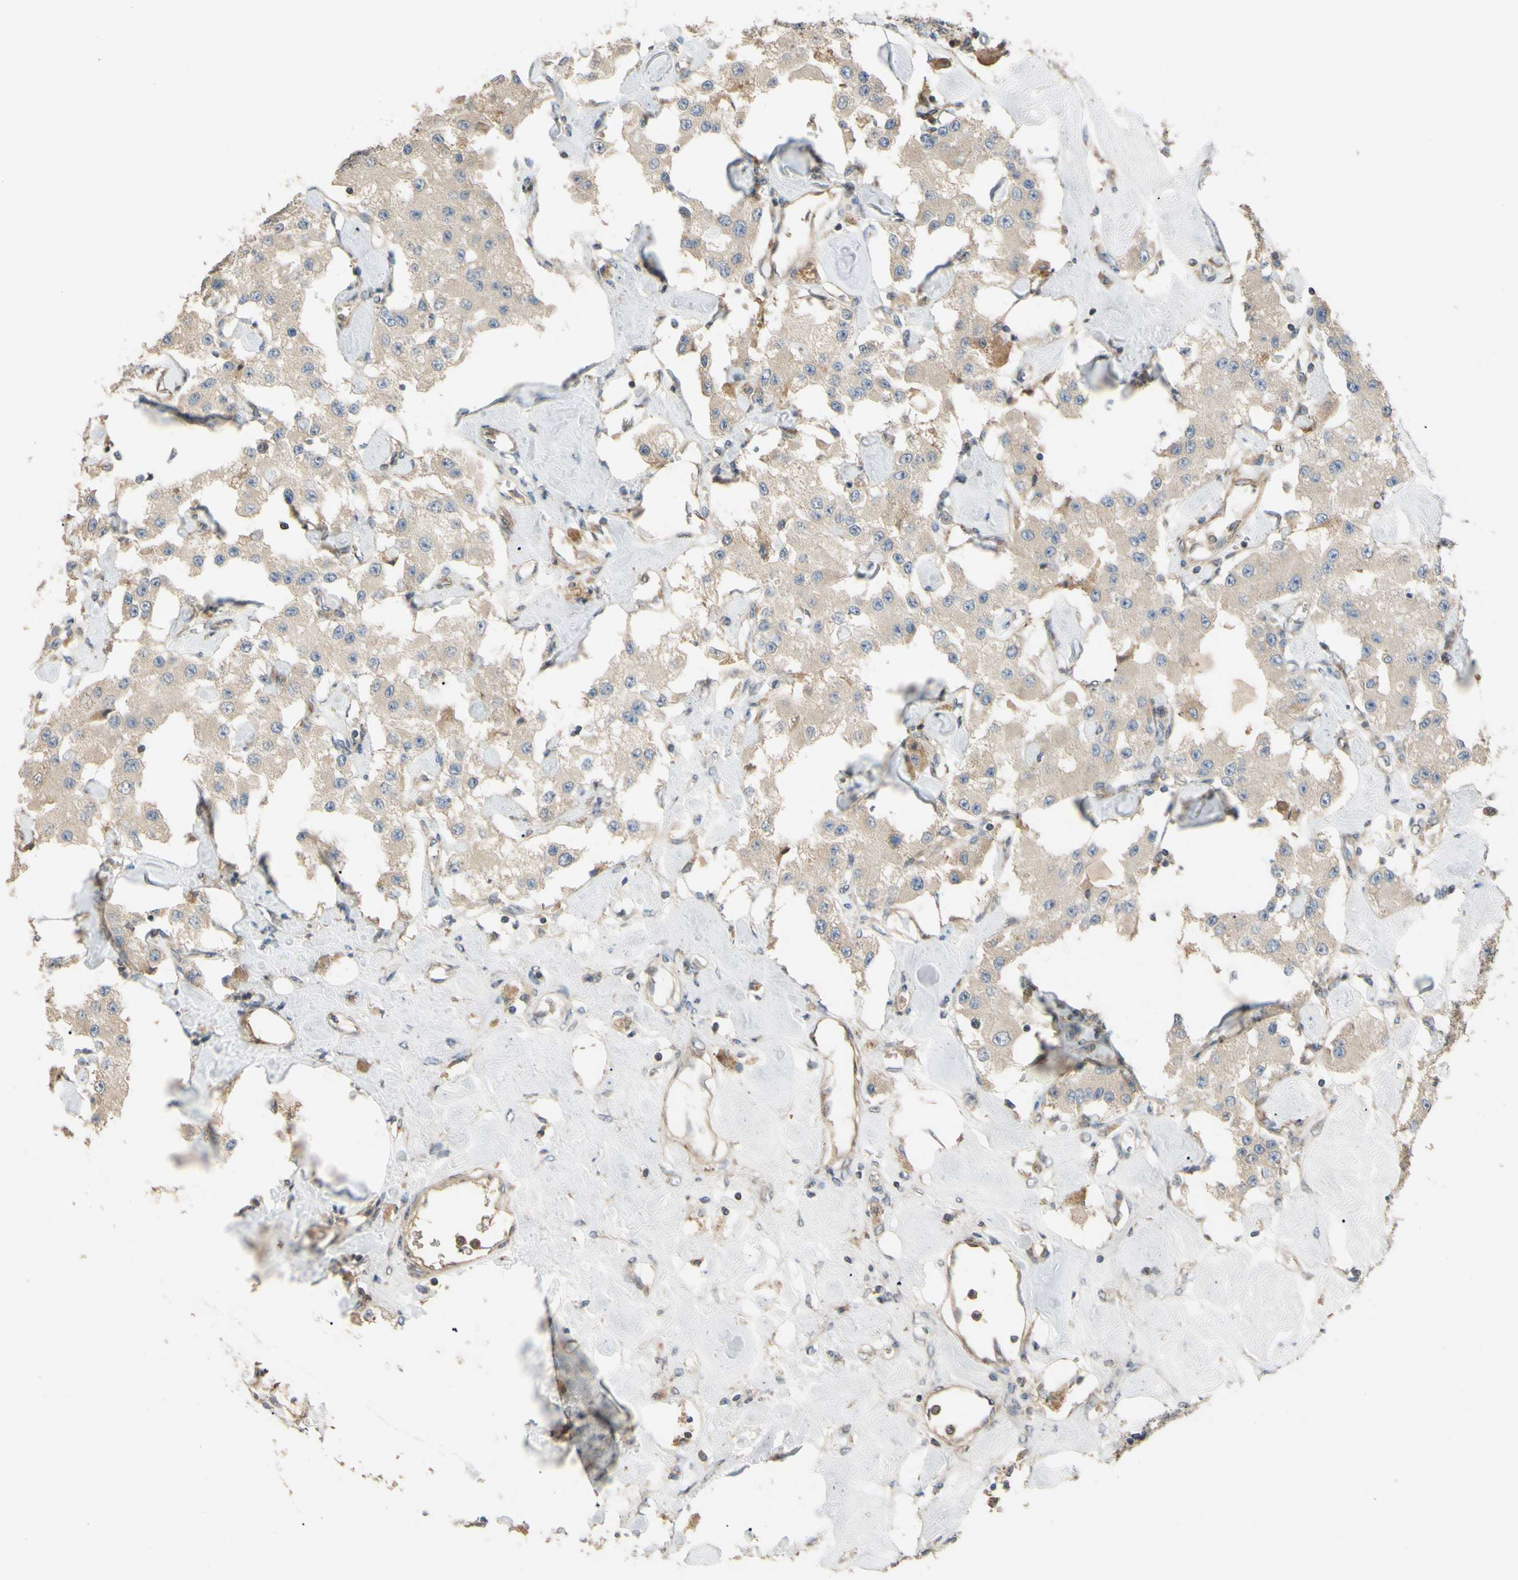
{"staining": {"intensity": "weak", "quantity": ">75%", "location": "cytoplasmic/membranous"}, "tissue": "carcinoid", "cell_type": "Tumor cells", "image_type": "cancer", "snomed": [{"axis": "morphology", "description": "Carcinoid, malignant, NOS"}, {"axis": "topography", "description": "Pancreas"}], "caption": "The immunohistochemical stain highlights weak cytoplasmic/membranous staining in tumor cells of malignant carcinoid tissue.", "gene": "SPTLC1", "patient": {"sex": "male", "age": 41}}